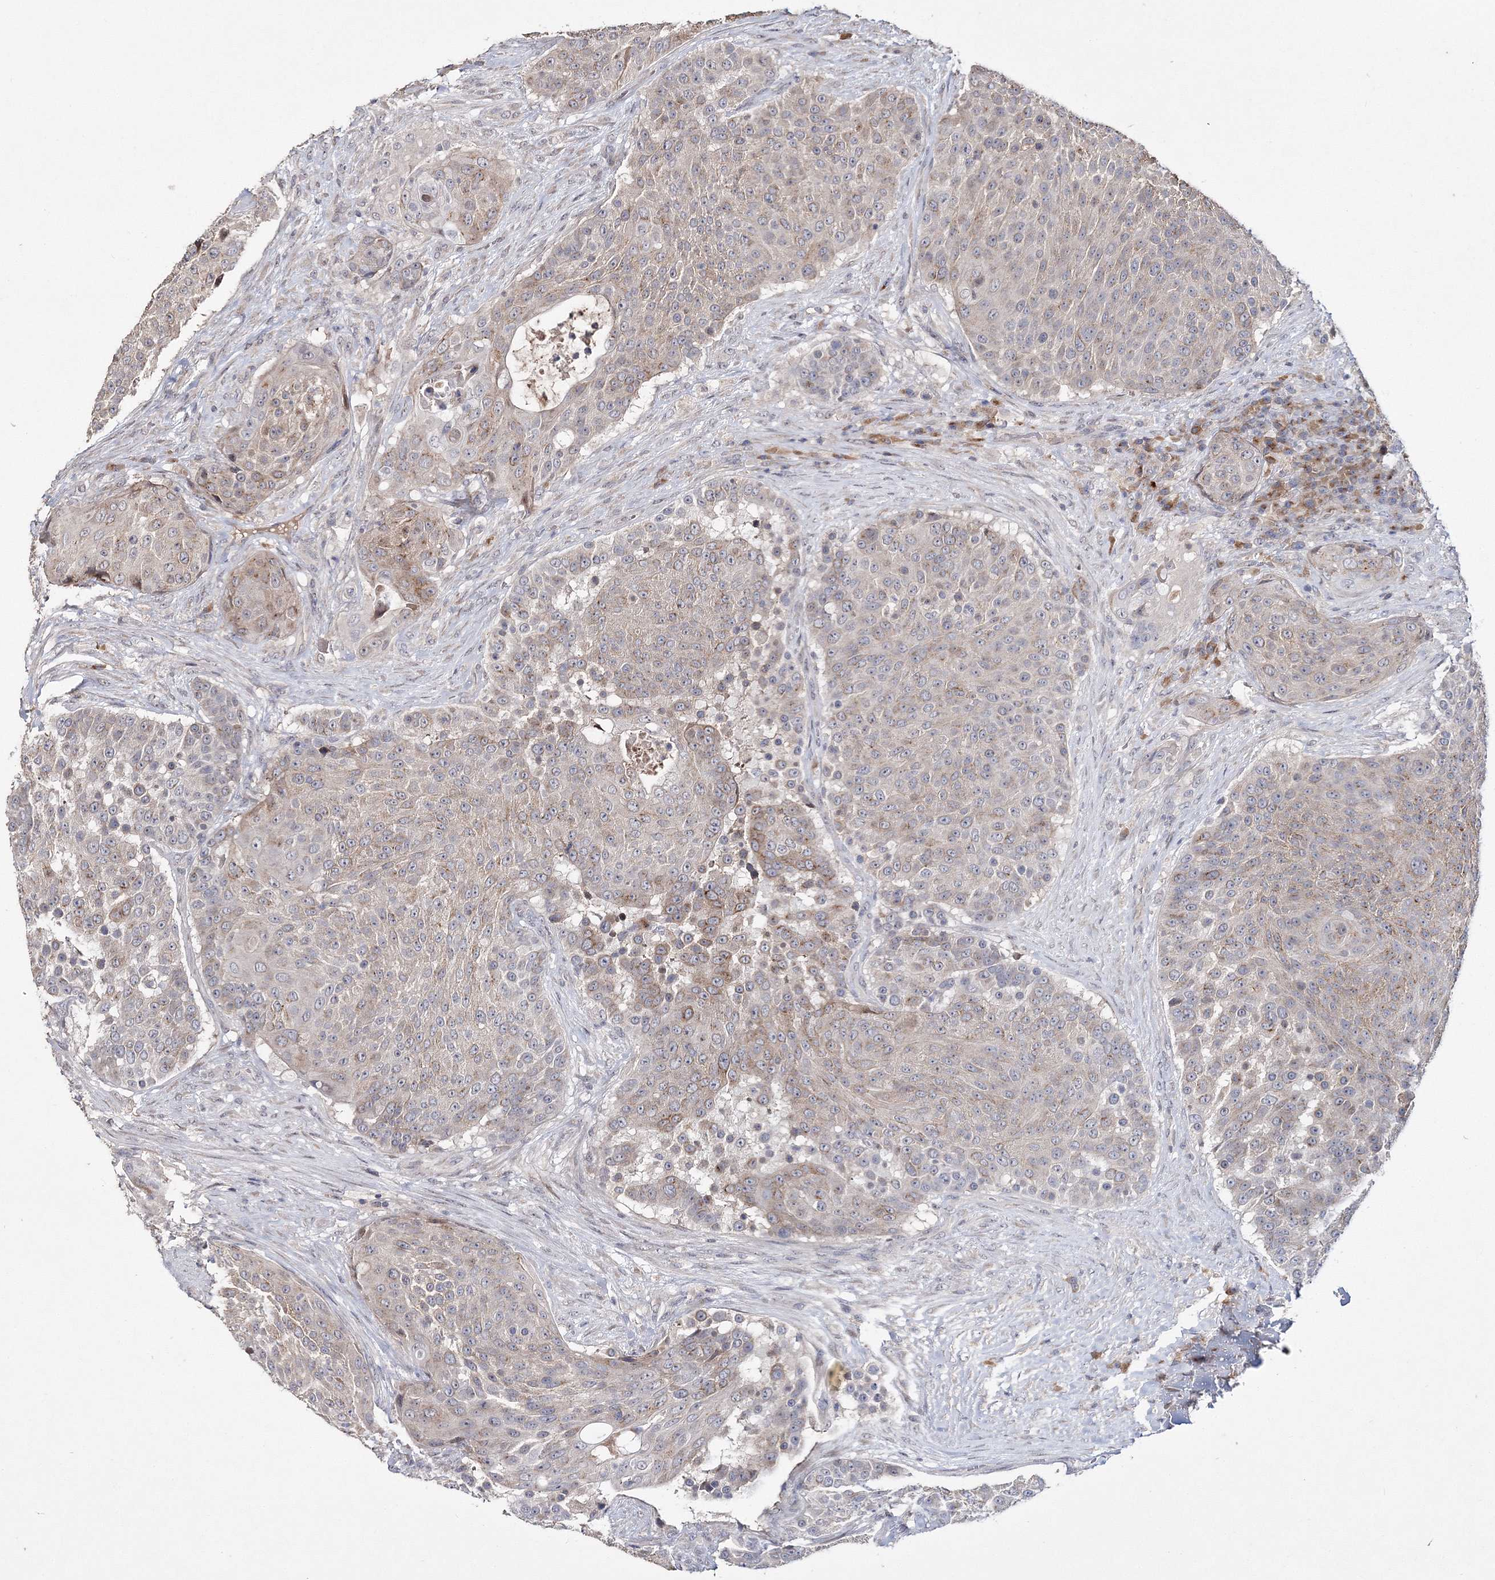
{"staining": {"intensity": "moderate", "quantity": "<25%", "location": "cytoplasmic/membranous"}, "tissue": "urothelial cancer", "cell_type": "Tumor cells", "image_type": "cancer", "snomed": [{"axis": "morphology", "description": "Urothelial carcinoma, High grade"}, {"axis": "topography", "description": "Urinary bladder"}], "caption": "The micrograph shows immunohistochemical staining of urothelial cancer. There is moderate cytoplasmic/membranous expression is identified in approximately <25% of tumor cells.", "gene": "GJB5", "patient": {"sex": "female", "age": 63}}